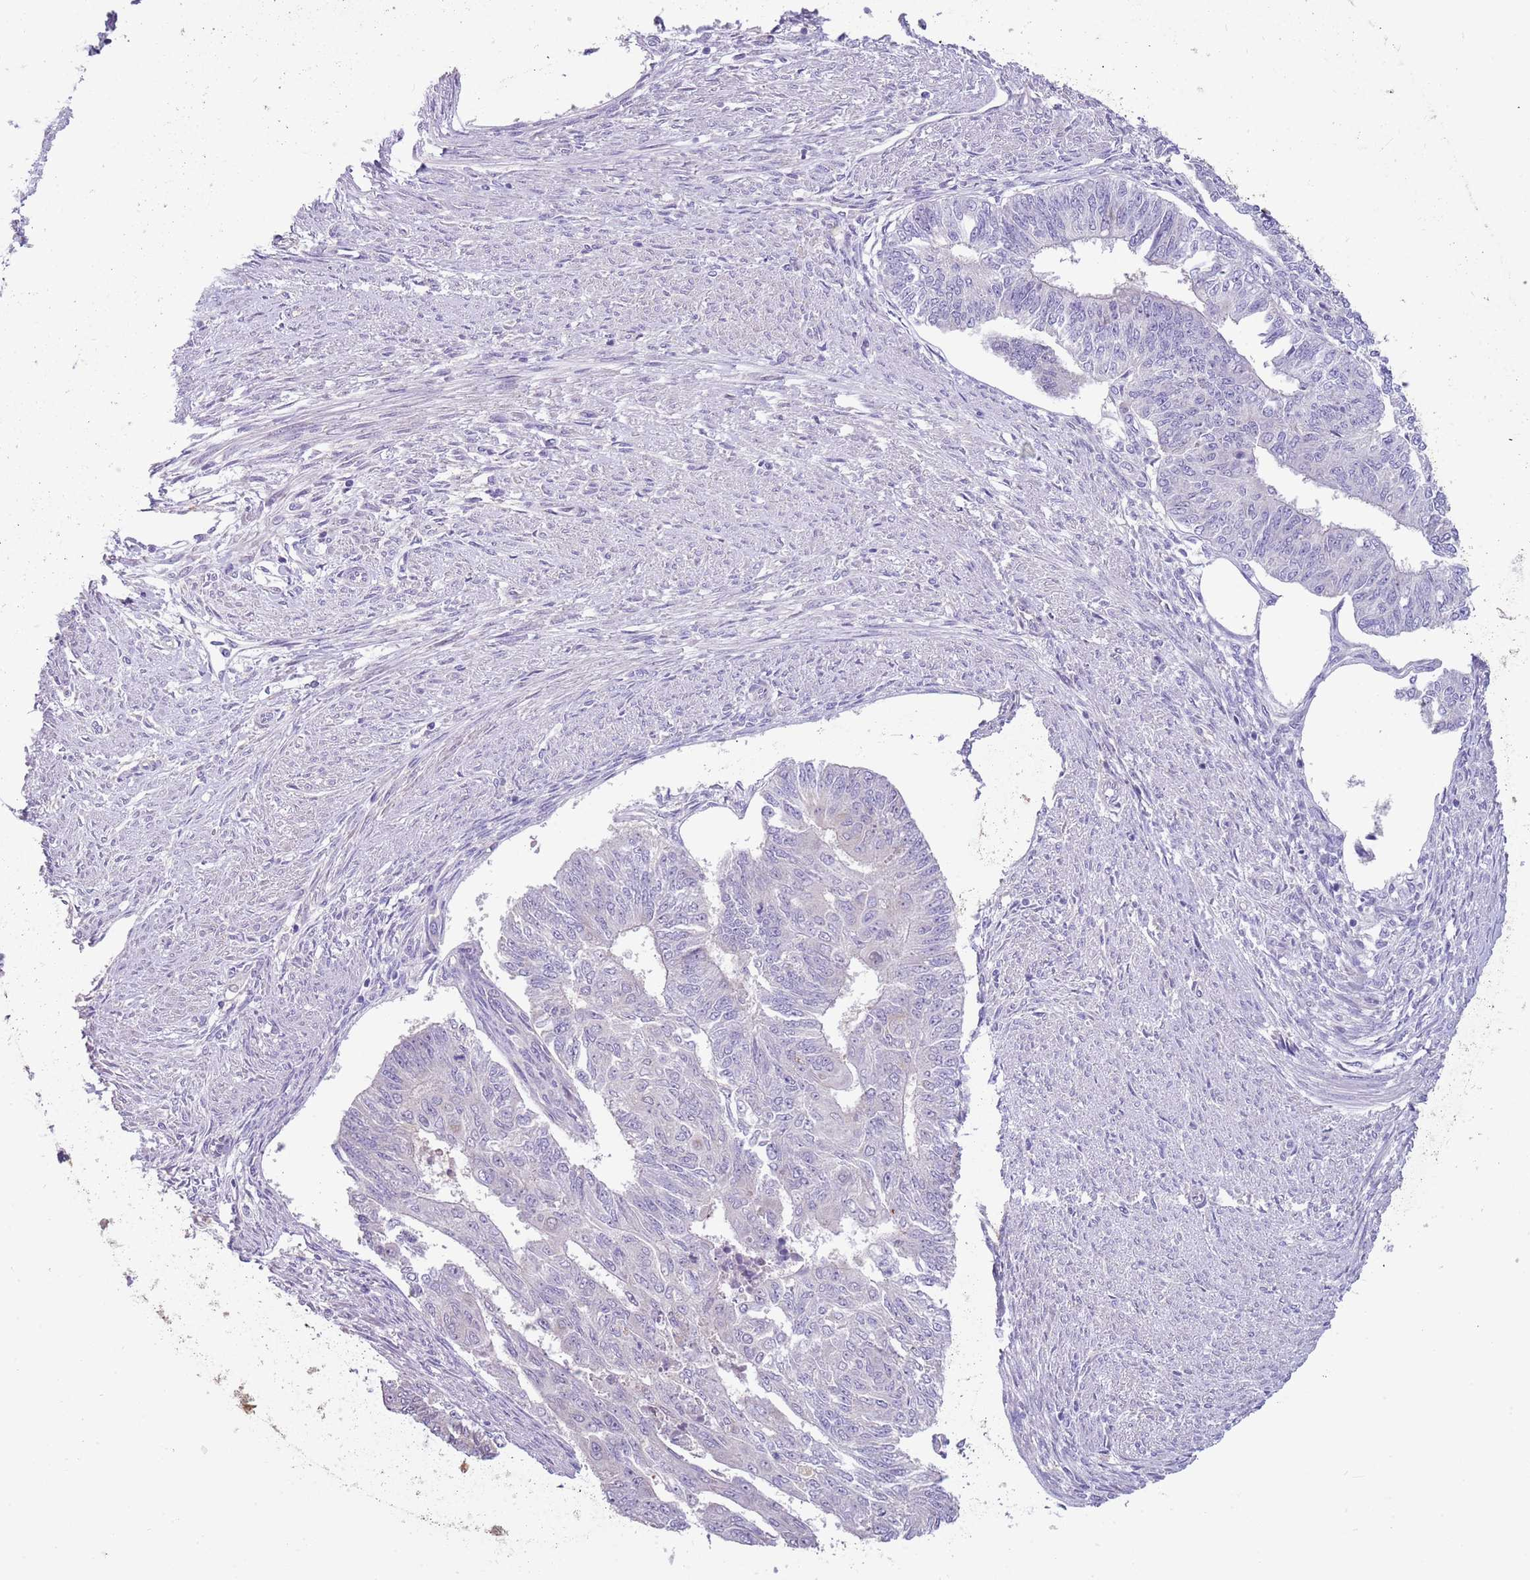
{"staining": {"intensity": "negative", "quantity": "none", "location": "none"}, "tissue": "endometrial cancer", "cell_type": "Tumor cells", "image_type": "cancer", "snomed": [{"axis": "morphology", "description": "Adenocarcinoma, NOS"}, {"axis": "topography", "description": "Endometrium"}], "caption": "Adenocarcinoma (endometrial) was stained to show a protein in brown. There is no significant positivity in tumor cells.", "gene": "CABYR", "patient": {"sex": "female", "age": 32}}